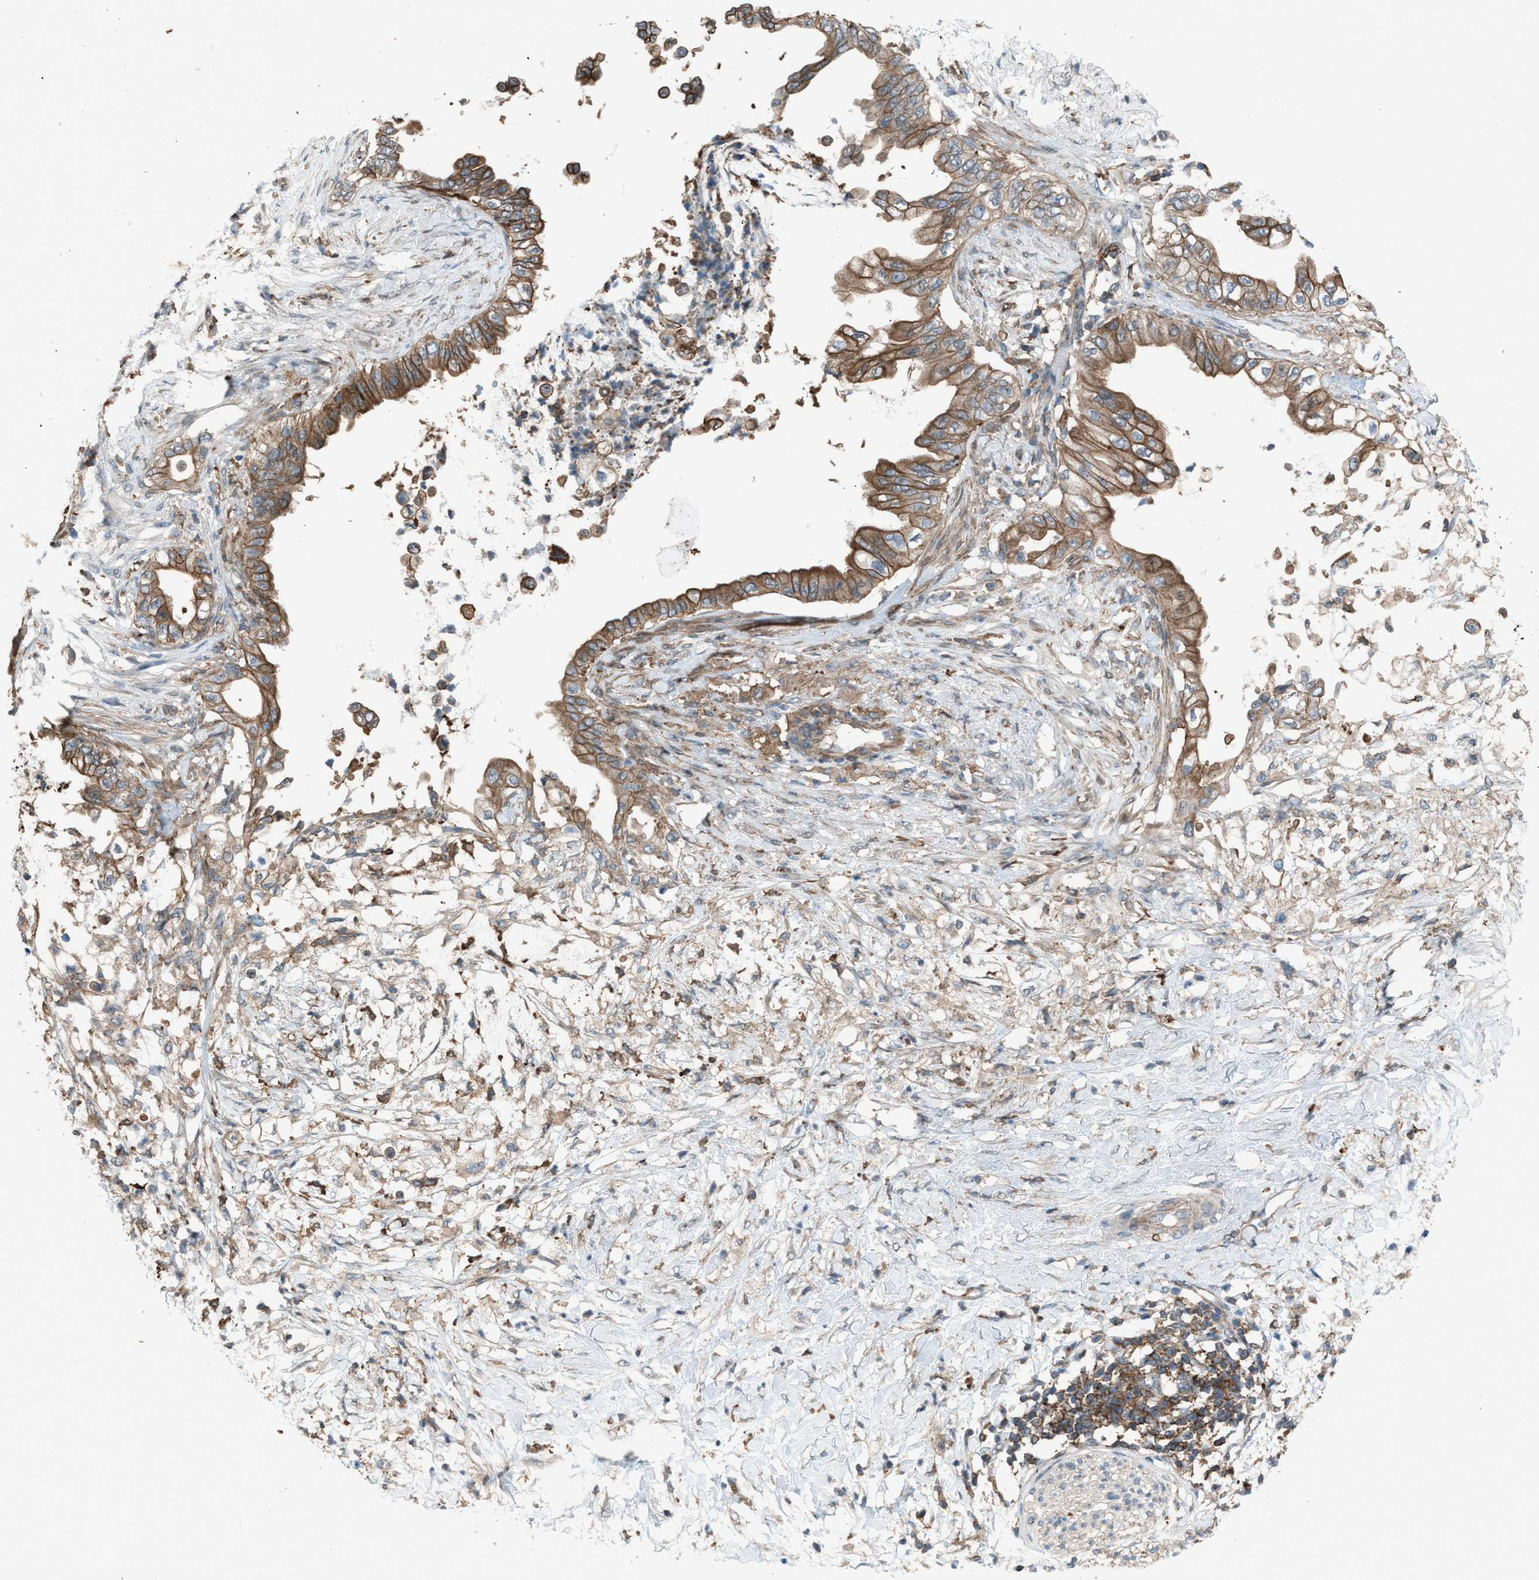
{"staining": {"intensity": "moderate", "quantity": ">75%", "location": "cytoplasmic/membranous"}, "tissue": "pancreatic cancer", "cell_type": "Tumor cells", "image_type": "cancer", "snomed": [{"axis": "morphology", "description": "Normal tissue, NOS"}, {"axis": "morphology", "description": "Adenocarcinoma, NOS"}, {"axis": "topography", "description": "Pancreas"}, {"axis": "topography", "description": "Duodenum"}], "caption": "Adenocarcinoma (pancreatic) stained with a brown dye shows moderate cytoplasmic/membranous positive positivity in approximately >75% of tumor cells.", "gene": "DYRK1A", "patient": {"sex": "female", "age": 60}}